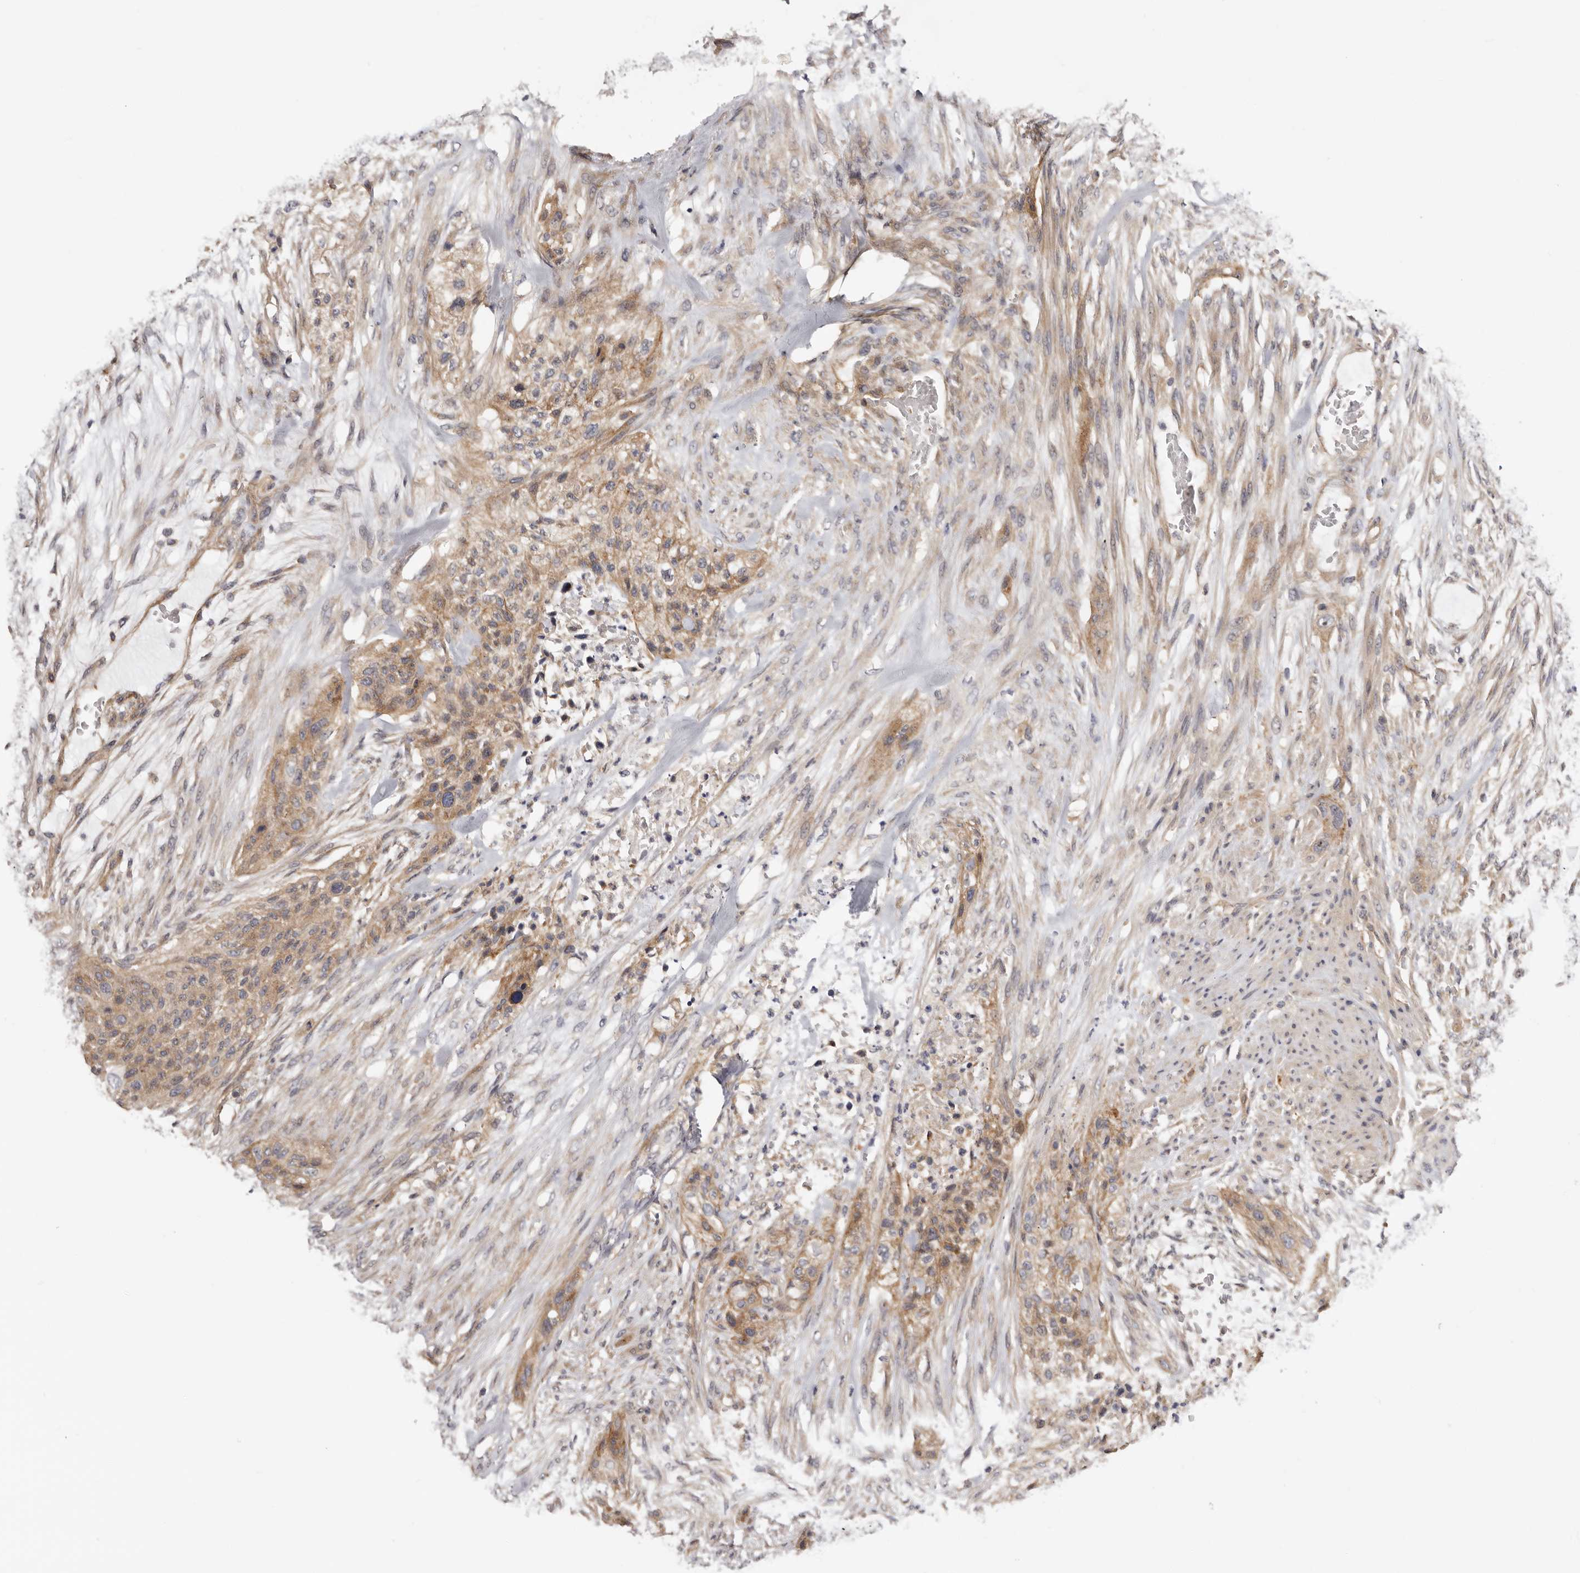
{"staining": {"intensity": "moderate", "quantity": ">75%", "location": "cytoplasmic/membranous,nuclear"}, "tissue": "urothelial cancer", "cell_type": "Tumor cells", "image_type": "cancer", "snomed": [{"axis": "morphology", "description": "Urothelial carcinoma, High grade"}, {"axis": "topography", "description": "Urinary bladder"}], "caption": "Moderate cytoplasmic/membranous and nuclear positivity is seen in approximately >75% of tumor cells in urothelial carcinoma (high-grade).", "gene": "PANK4", "patient": {"sex": "male", "age": 35}}